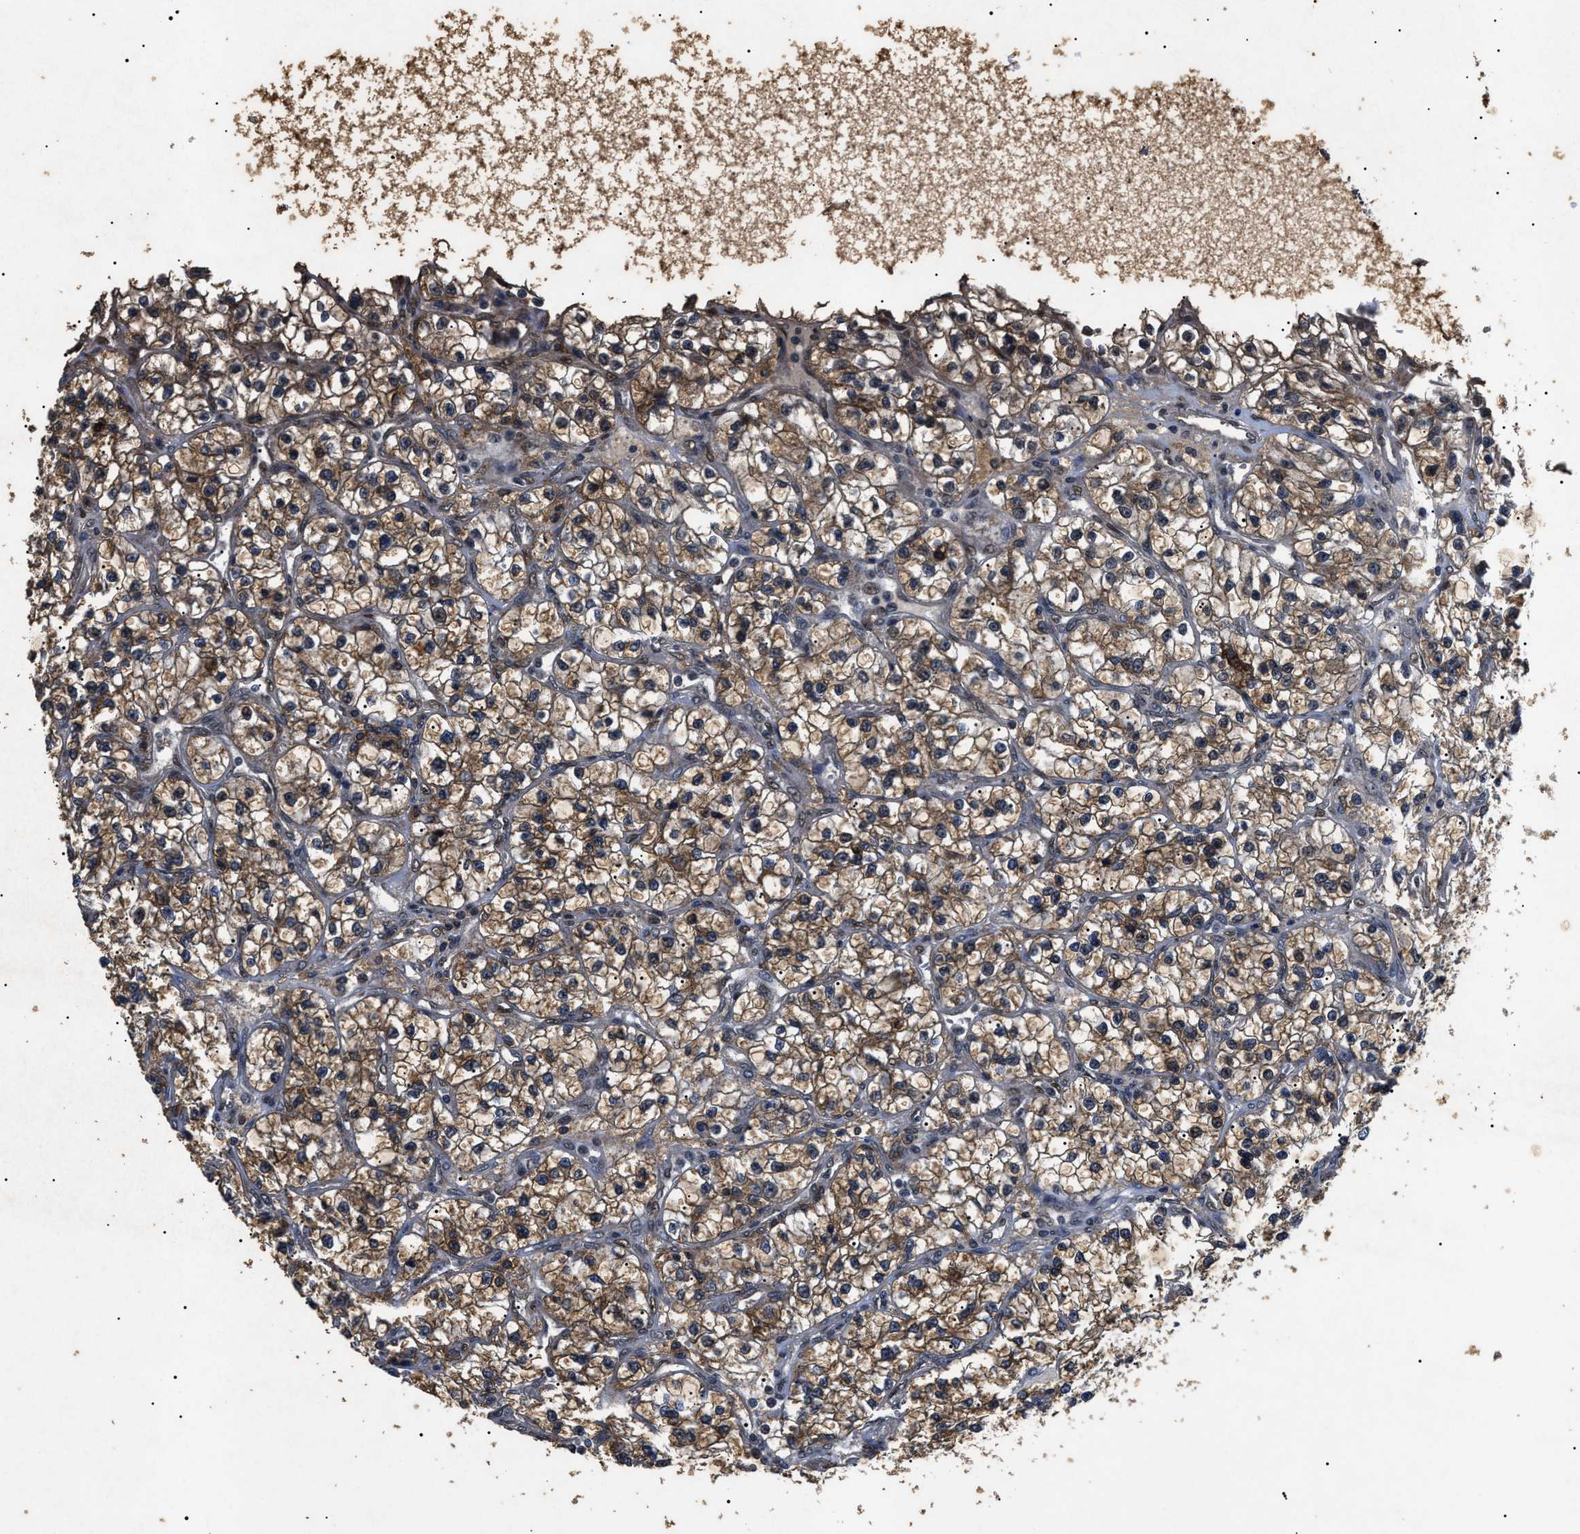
{"staining": {"intensity": "moderate", "quantity": ">75%", "location": "cytoplasmic/membranous"}, "tissue": "renal cancer", "cell_type": "Tumor cells", "image_type": "cancer", "snomed": [{"axis": "morphology", "description": "Adenocarcinoma, NOS"}, {"axis": "topography", "description": "Kidney"}], "caption": "This micrograph demonstrates adenocarcinoma (renal) stained with immunohistochemistry to label a protein in brown. The cytoplasmic/membranous of tumor cells show moderate positivity for the protein. Nuclei are counter-stained blue.", "gene": "ANP32E", "patient": {"sex": "female", "age": 57}}